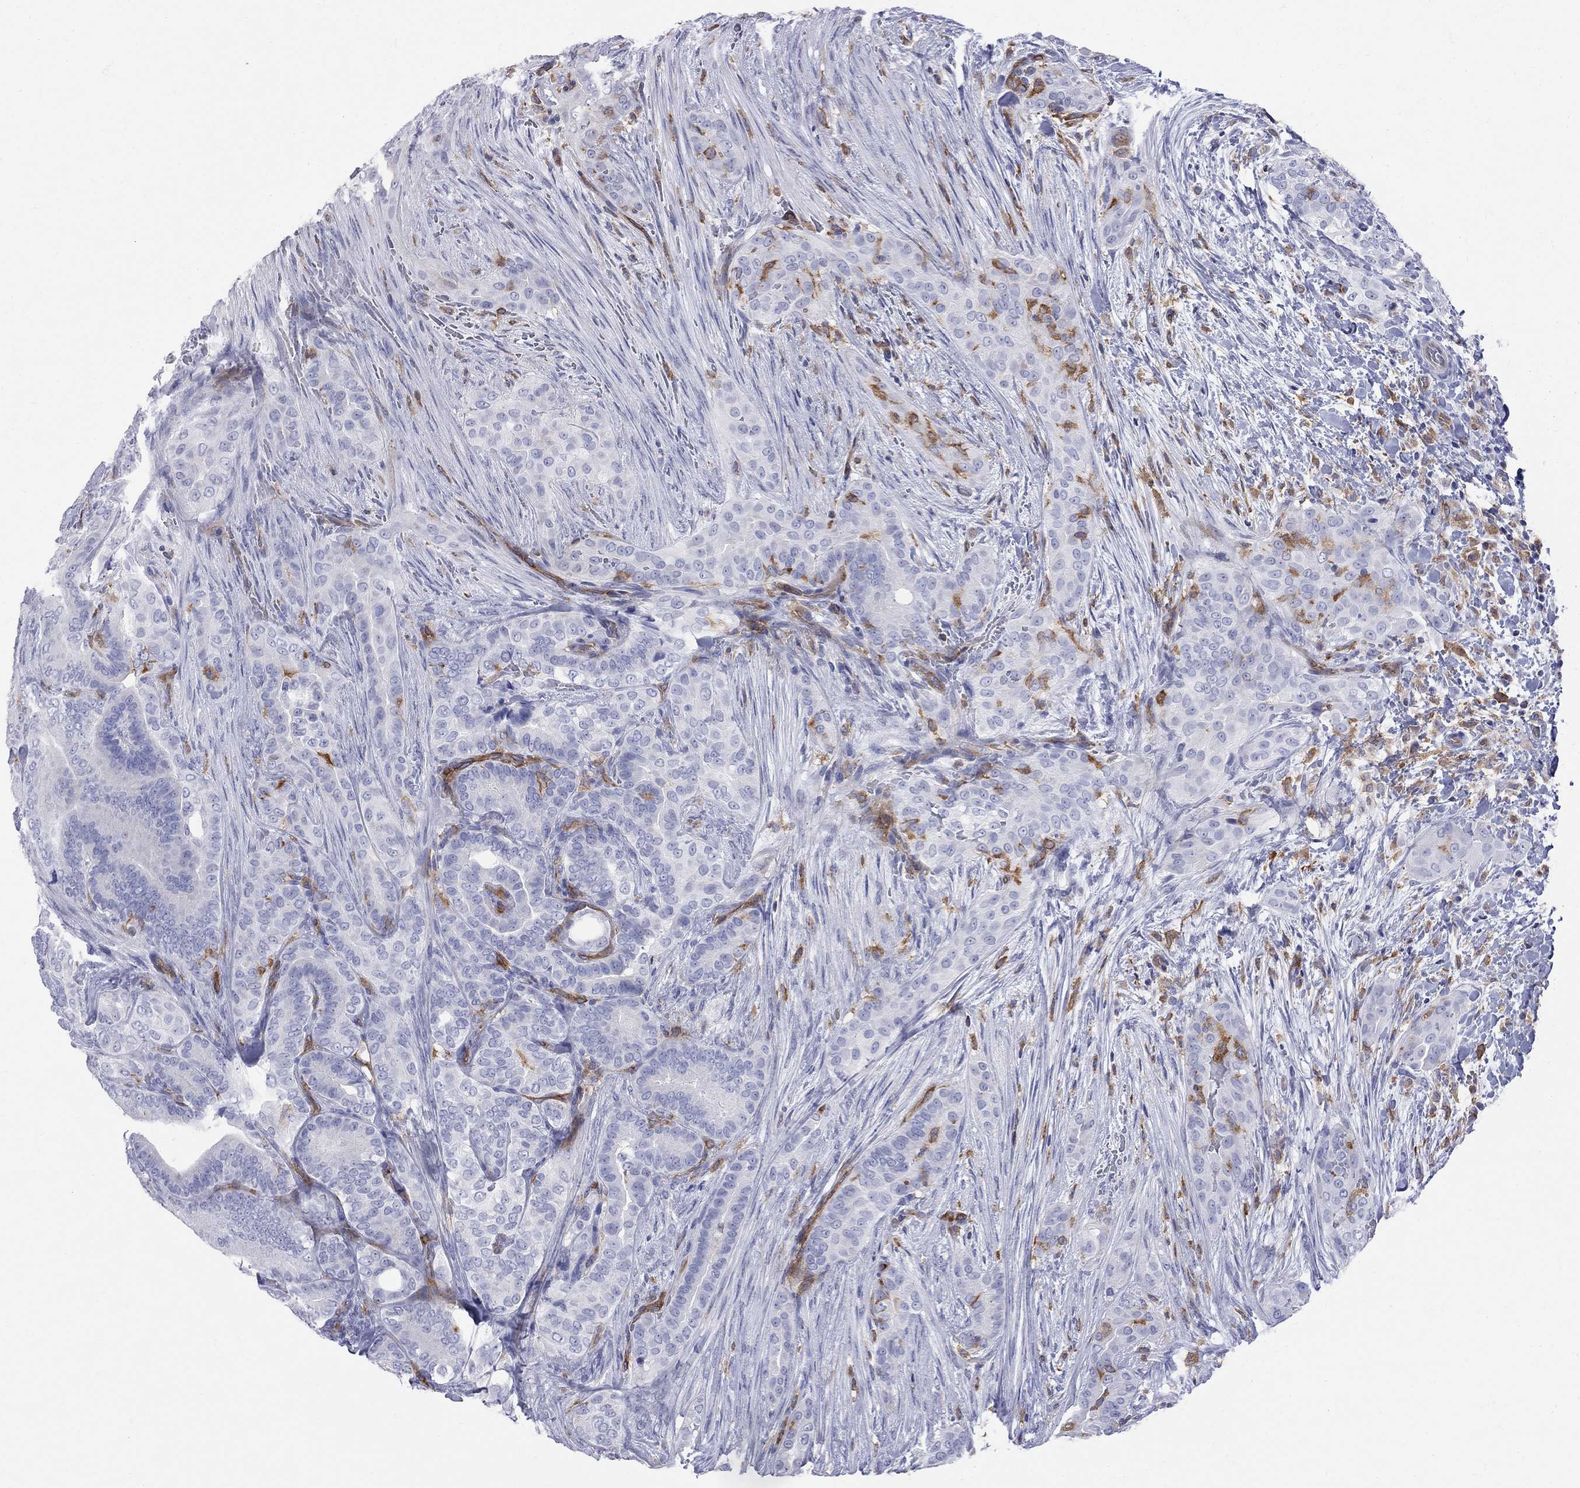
{"staining": {"intensity": "negative", "quantity": "none", "location": "none"}, "tissue": "thyroid cancer", "cell_type": "Tumor cells", "image_type": "cancer", "snomed": [{"axis": "morphology", "description": "Papillary adenocarcinoma, NOS"}, {"axis": "topography", "description": "Thyroid gland"}], "caption": "DAB (3,3'-diaminobenzidine) immunohistochemical staining of human papillary adenocarcinoma (thyroid) displays no significant staining in tumor cells.", "gene": "ABI3", "patient": {"sex": "male", "age": 61}}